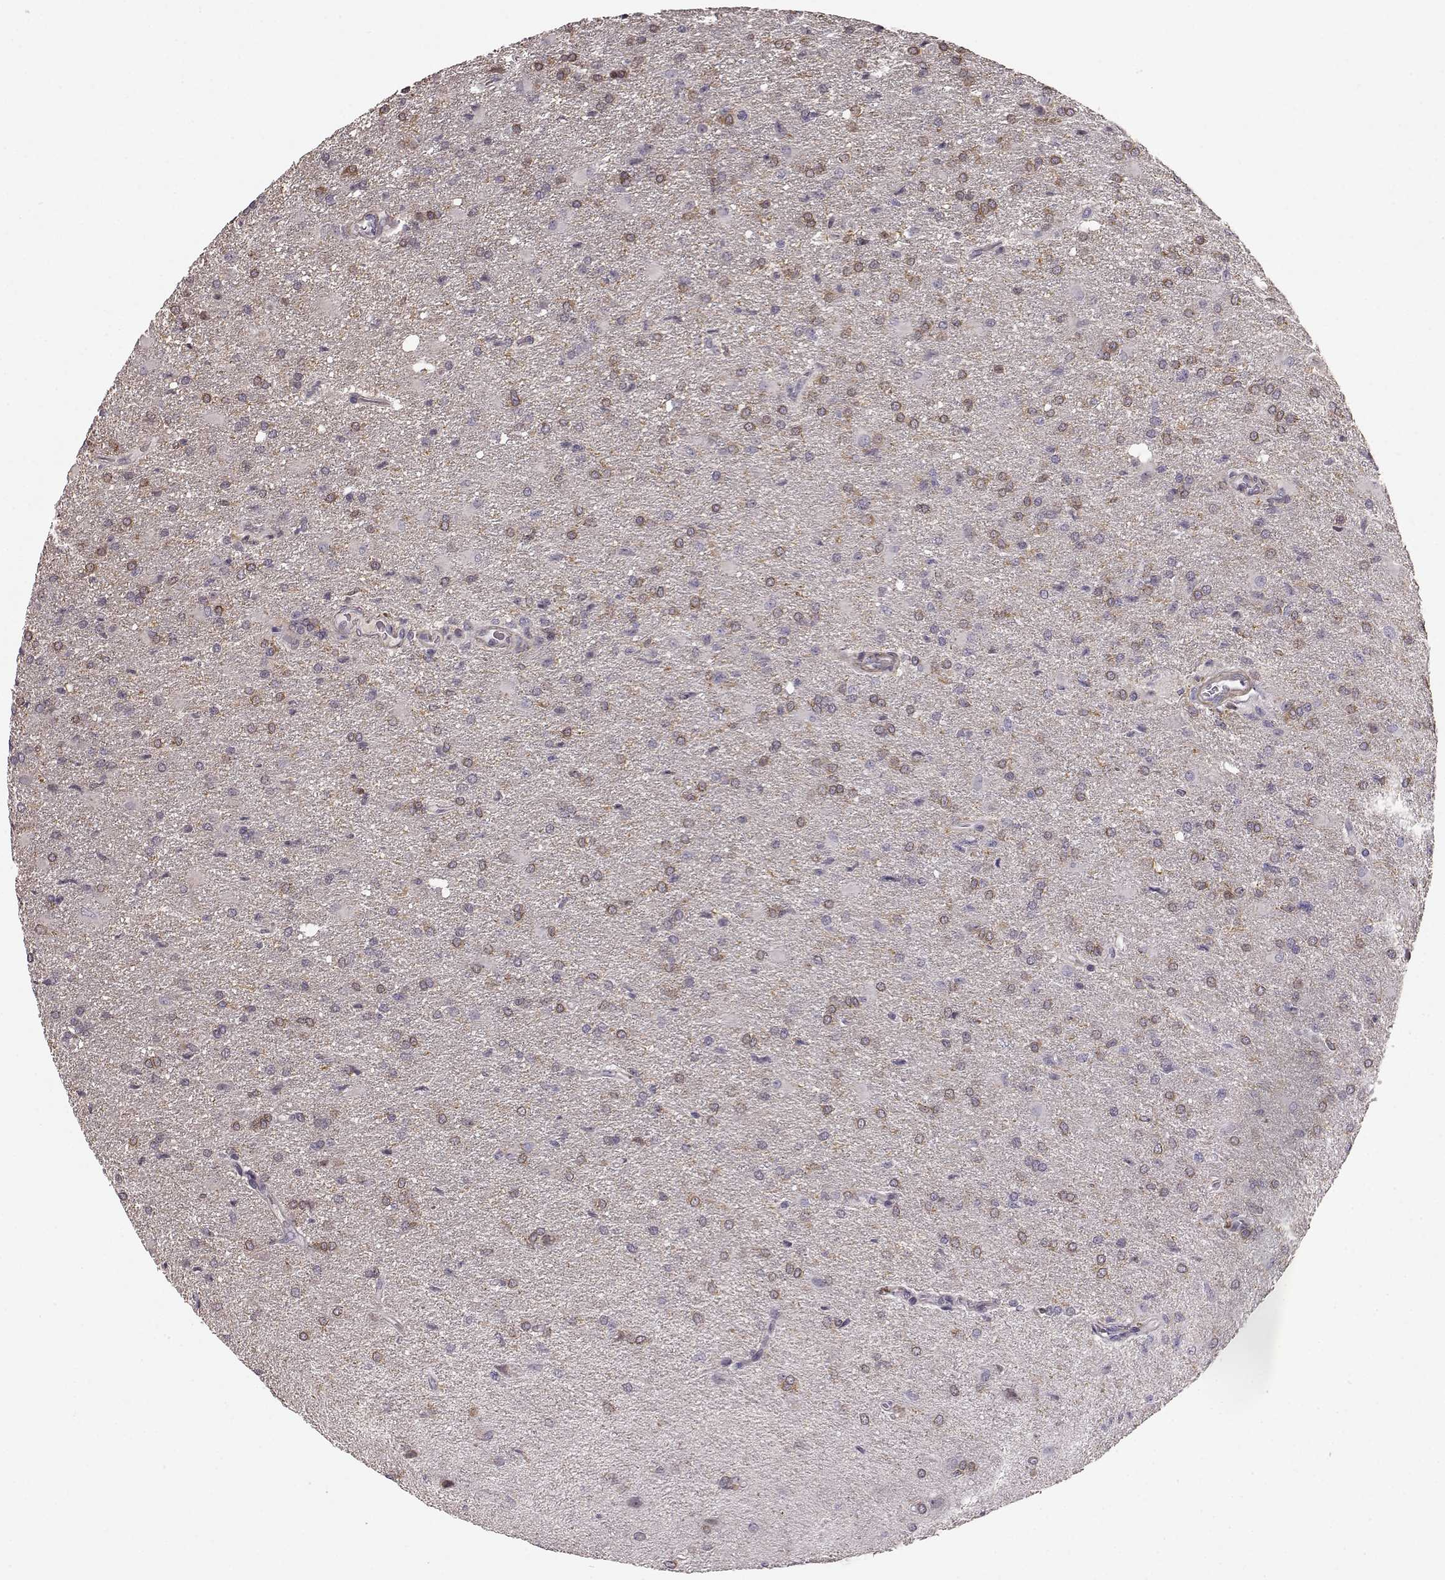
{"staining": {"intensity": "weak", "quantity": "25%-75%", "location": "cytoplasmic/membranous"}, "tissue": "glioma", "cell_type": "Tumor cells", "image_type": "cancer", "snomed": [{"axis": "morphology", "description": "Glioma, malignant, High grade"}, {"axis": "topography", "description": "Brain"}], "caption": "Weak cytoplasmic/membranous staining for a protein is appreciated in about 25%-75% of tumor cells of glioma using immunohistochemistry (IHC).", "gene": "GPR50", "patient": {"sex": "male", "age": 68}}